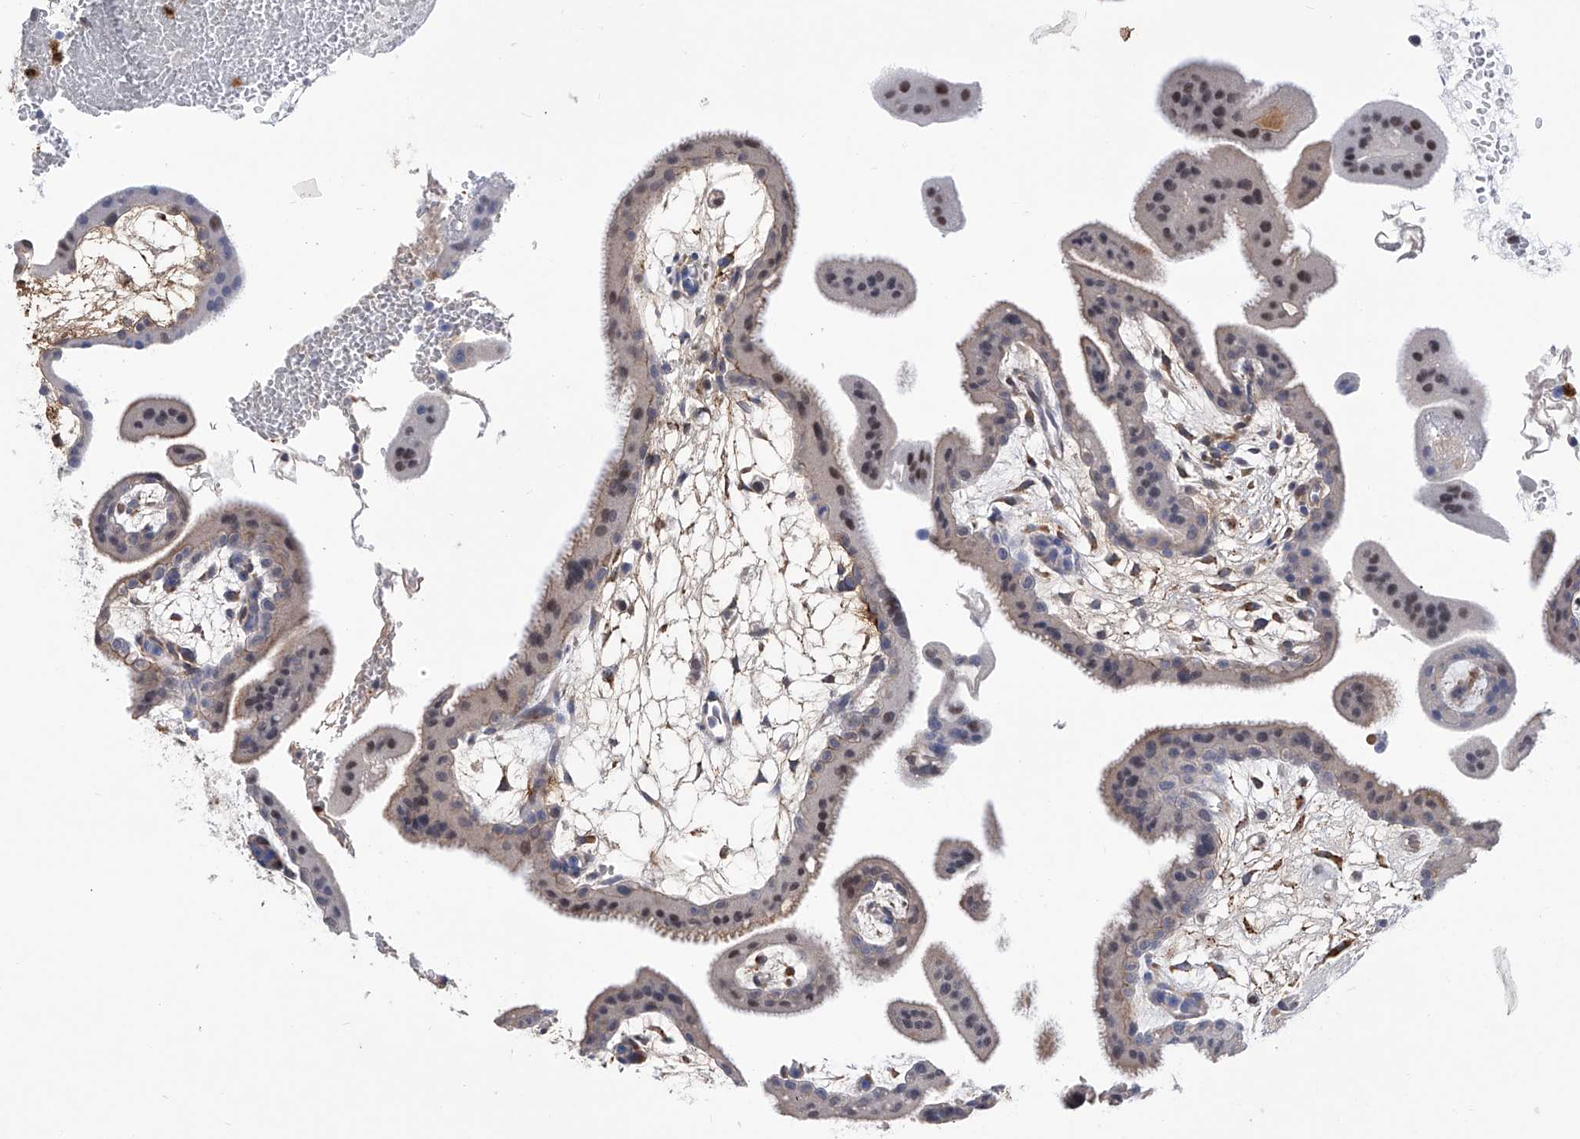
{"staining": {"intensity": "strong", "quantity": "25%-75%", "location": "nuclear"}, "tissue": "placenta", "cell_type": "Decidual cells", "image_type": "normal", "snomed": [{"axis": "morphology", "description": "Normal tissue, NOS"}, {"axis": "topography", "description": "Placenta"}], "caption": "A brown stain shows strong nuclear positivity of a protein in decidual cells of benign placenta. Nuclei are stained in blue.", "gene": "PHF20", "patient": {"sex": "female", "age": 35}}